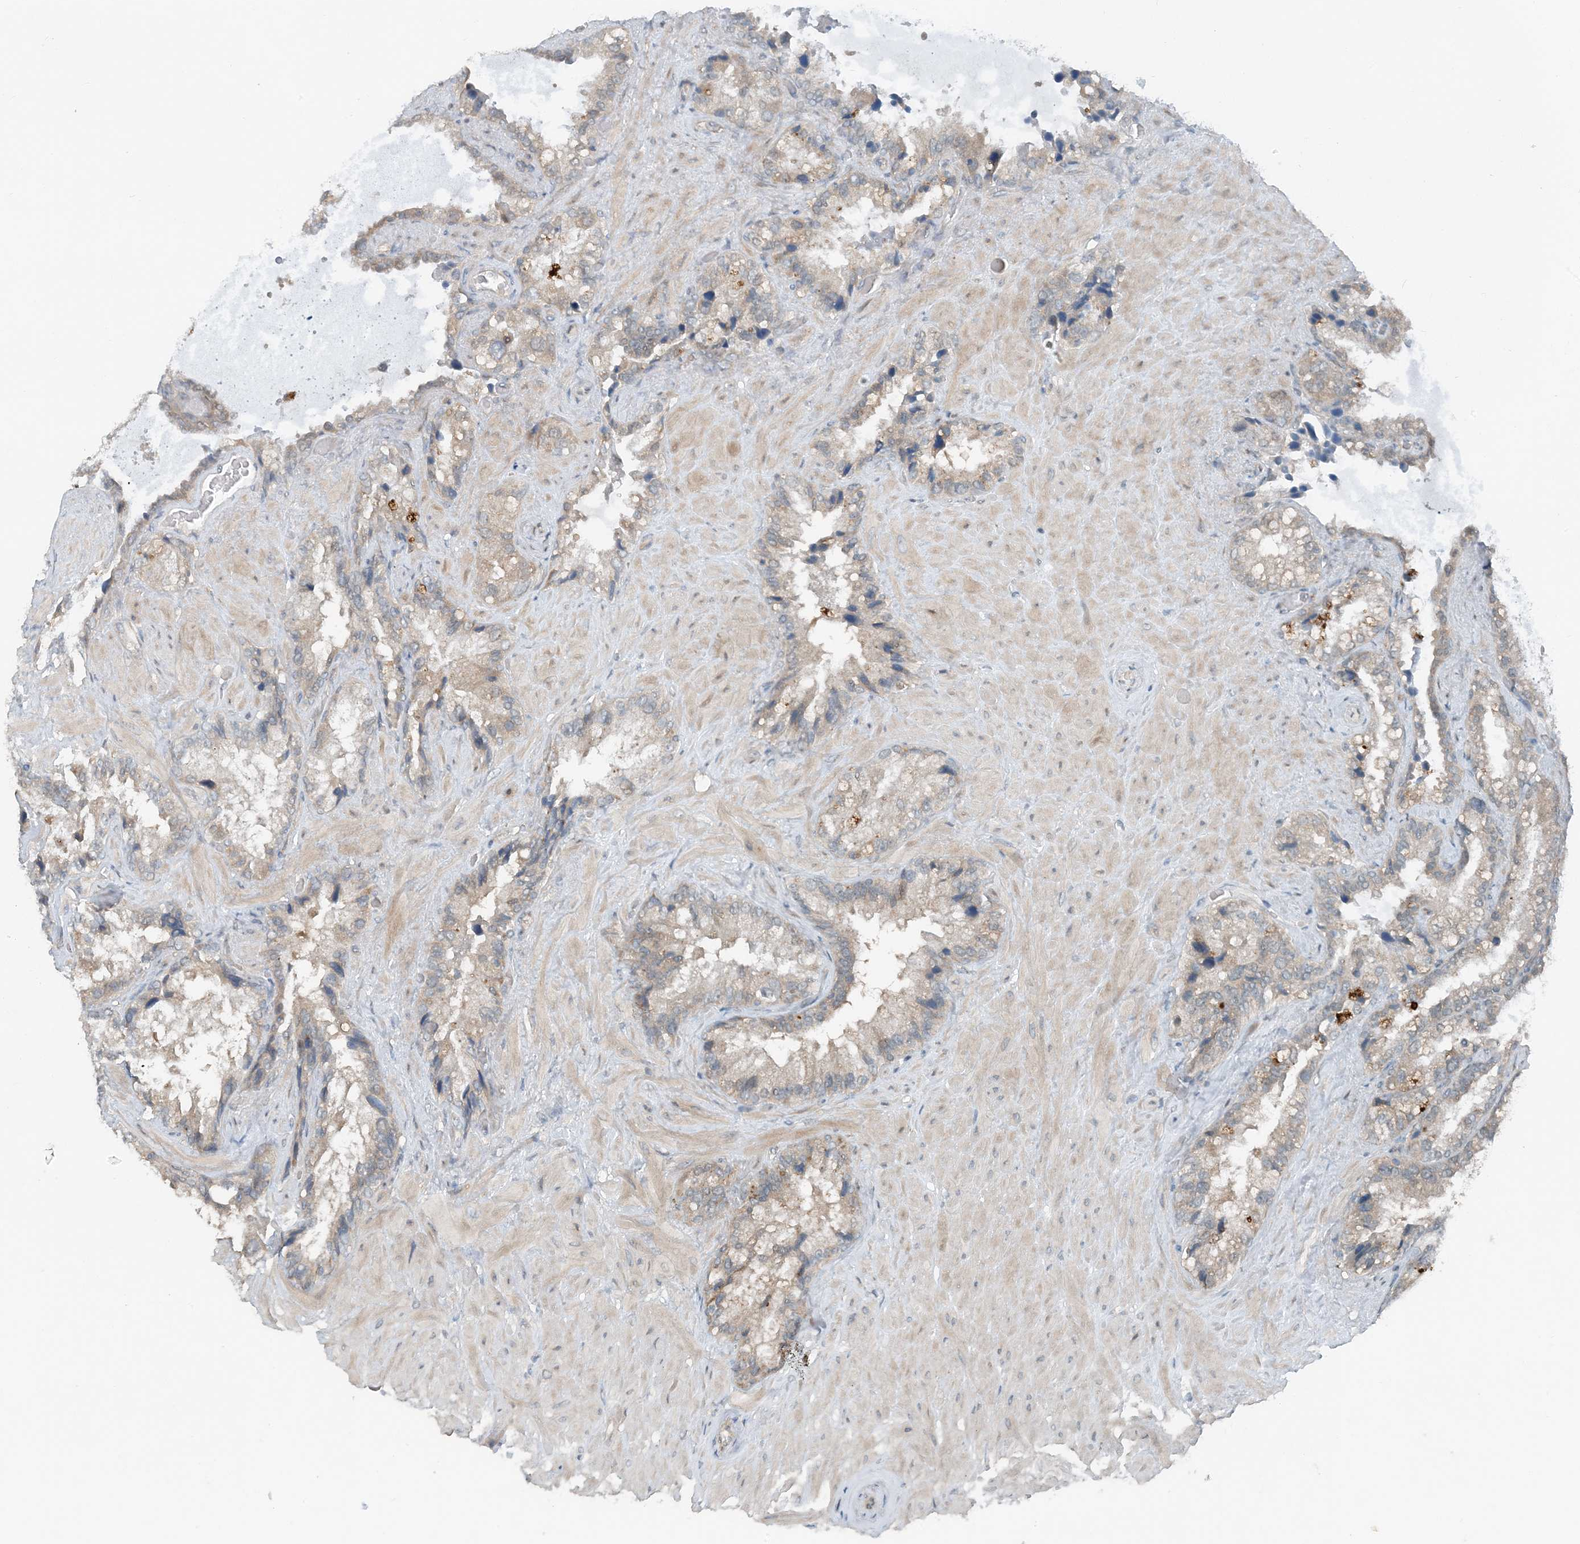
{"staining": {"intensity": "weak", "quantity": "25%-75%", "location": "cytoplasmic/membranous"}, "tissue": "seminal vesicle", "cell_type": "Glandular cells", "image_type": "normal", "snomed": [{"axis": "morphology", "description": "Normal tissue, NOS"}, {"axis": "topography", "description": "Prostate"}, {"axis": "topography", "description": "Seminal veicle"}], "caption": "High-power microscopy captured an immunohistochemistry micrograph of unremarkable seminal vesicle, revealing weak cytoplasmic/membranous expression in about 25%-75% of glandular cells. (Brightfield microscopy of DAB IHC at high magnification).", "gene": "MITD1", "patient": {"sex": "male", "age": 68}}